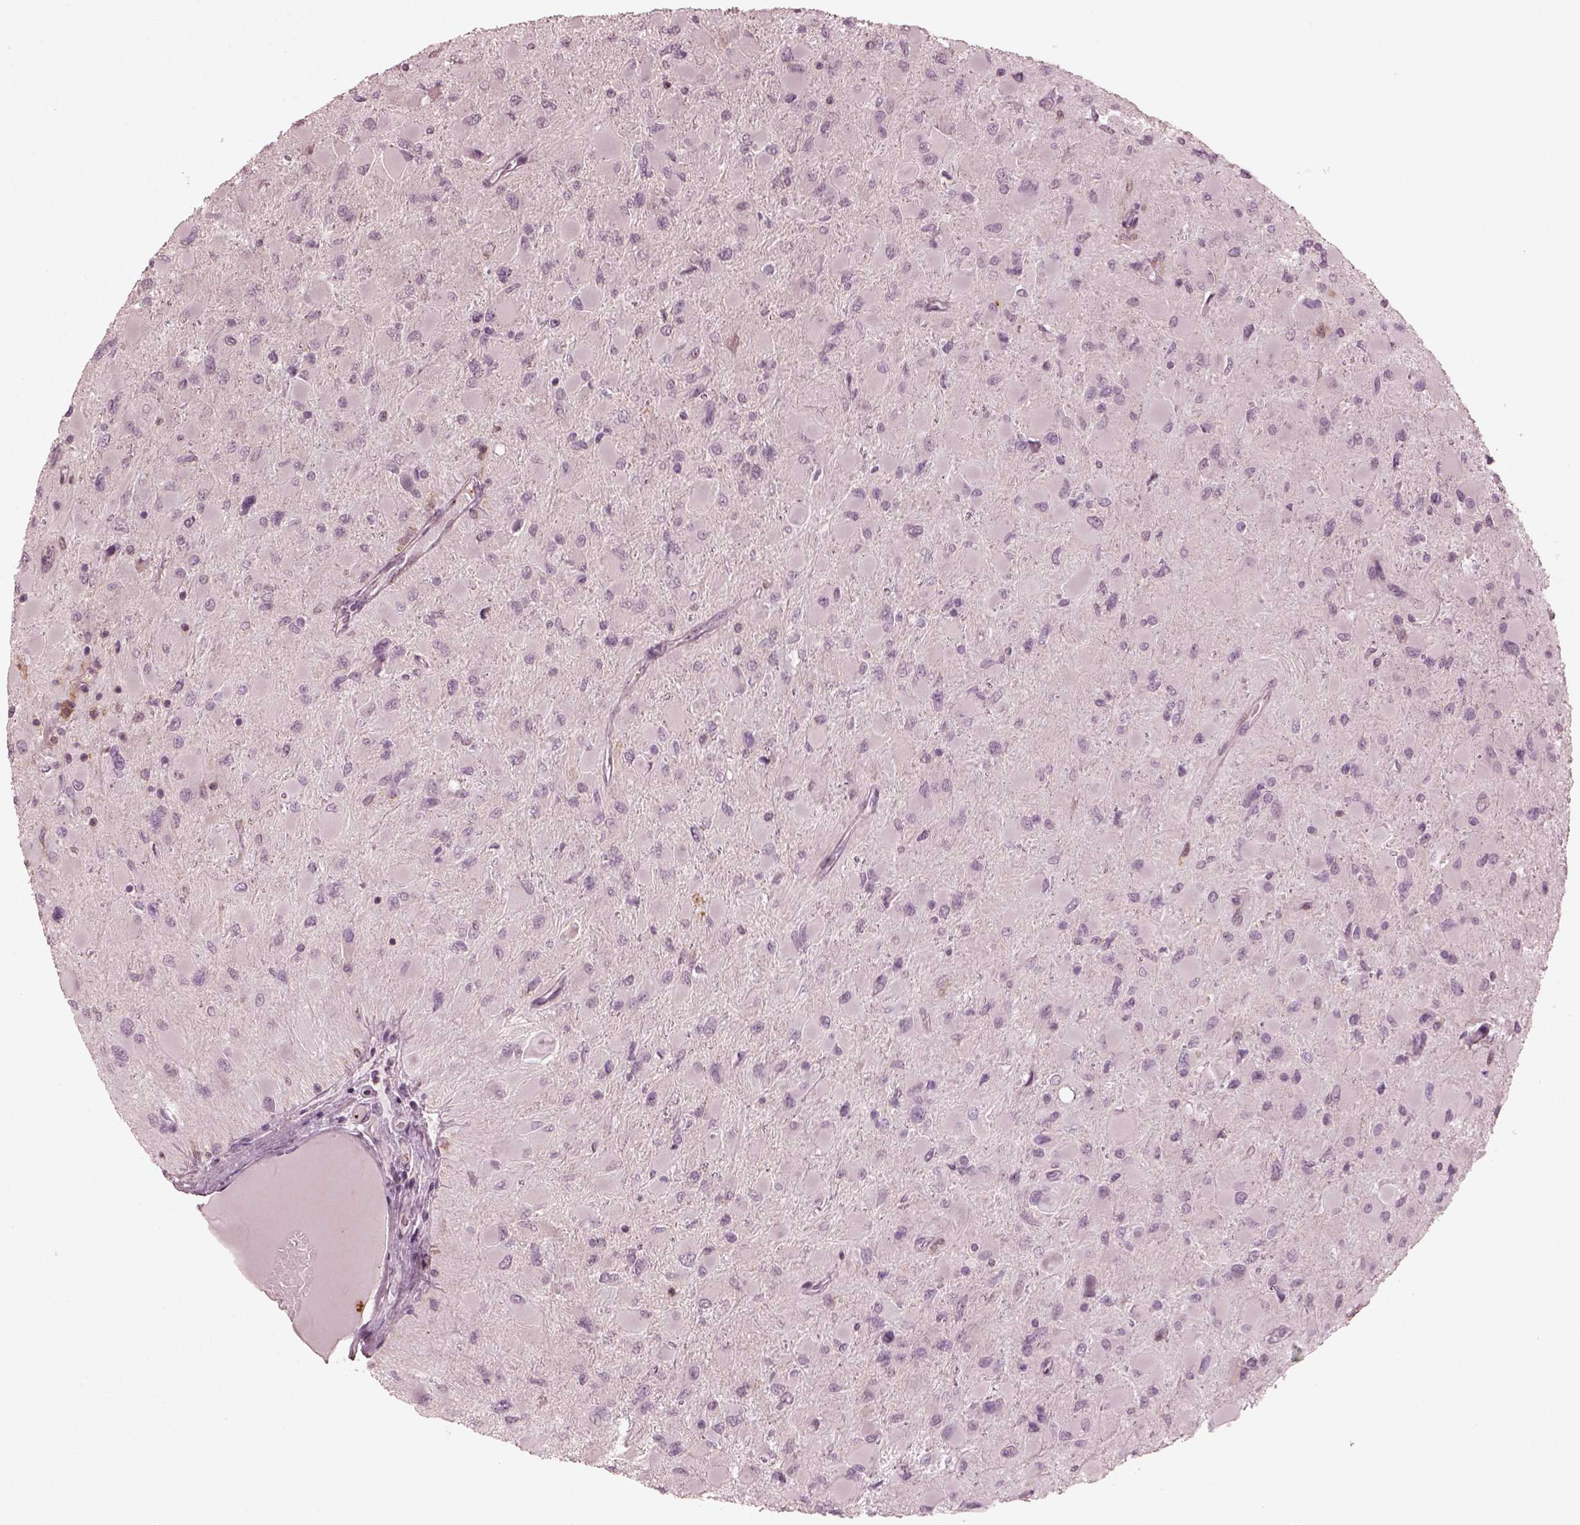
{"staining": {"intensity": "negative", "quantity": "none", "location": "none"}, "tissue": "glioma", "cell_type": "Tumor cells", "image_type": "cancer", "snomed": [{"axis": "morphology", "description": "Glioma, malignant, High grade"}, {"axis": "topography", "description": "Cerebral cortex"}], "caption": "IHC of glioma shows no staining in tumor cells.", "gene": "PSTPIP2", "patient": {"sex": "female", "age": 36}}